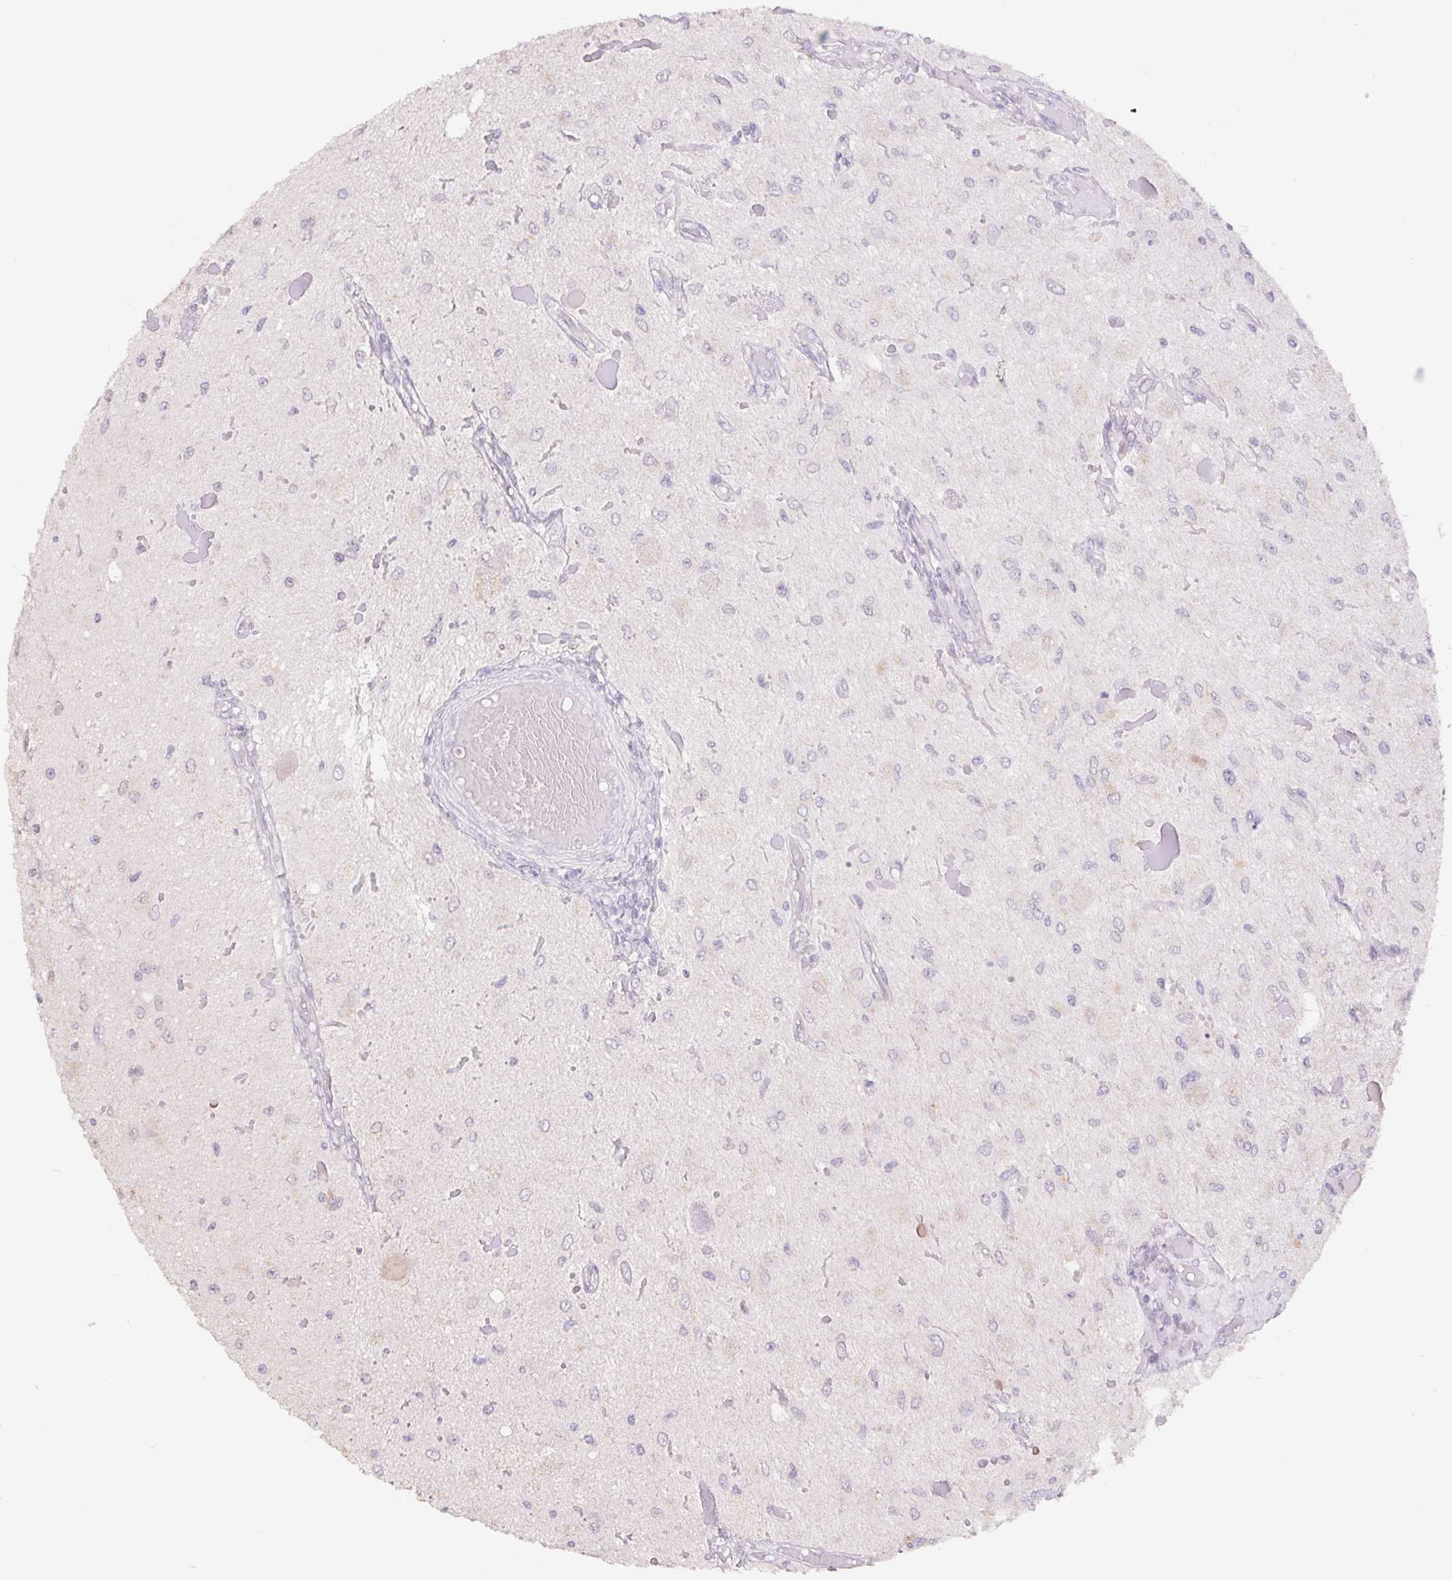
{"staining": {"intensity": "weak", "quantity": "<25%", "location": "nuclear"}, "tissue": "glioma", "cell_type": "Tumor cells", "image_type": "cancer", "snomed": [{"axis": "morphology", "description": "Glioma, malignant, Low grade"}, {"axis": "topography", "description": "Cerebellum"}], "caption": "Glioma was stained to show a protein in brown. There is no significant expression in tumor cells. Brightfield microscopy of IHC stained with DAB (brown) and hematoxylin (blue), captured at high magnification.", "gene": "PNMA8B", "patient": {"sex": "female", "age": 14}}